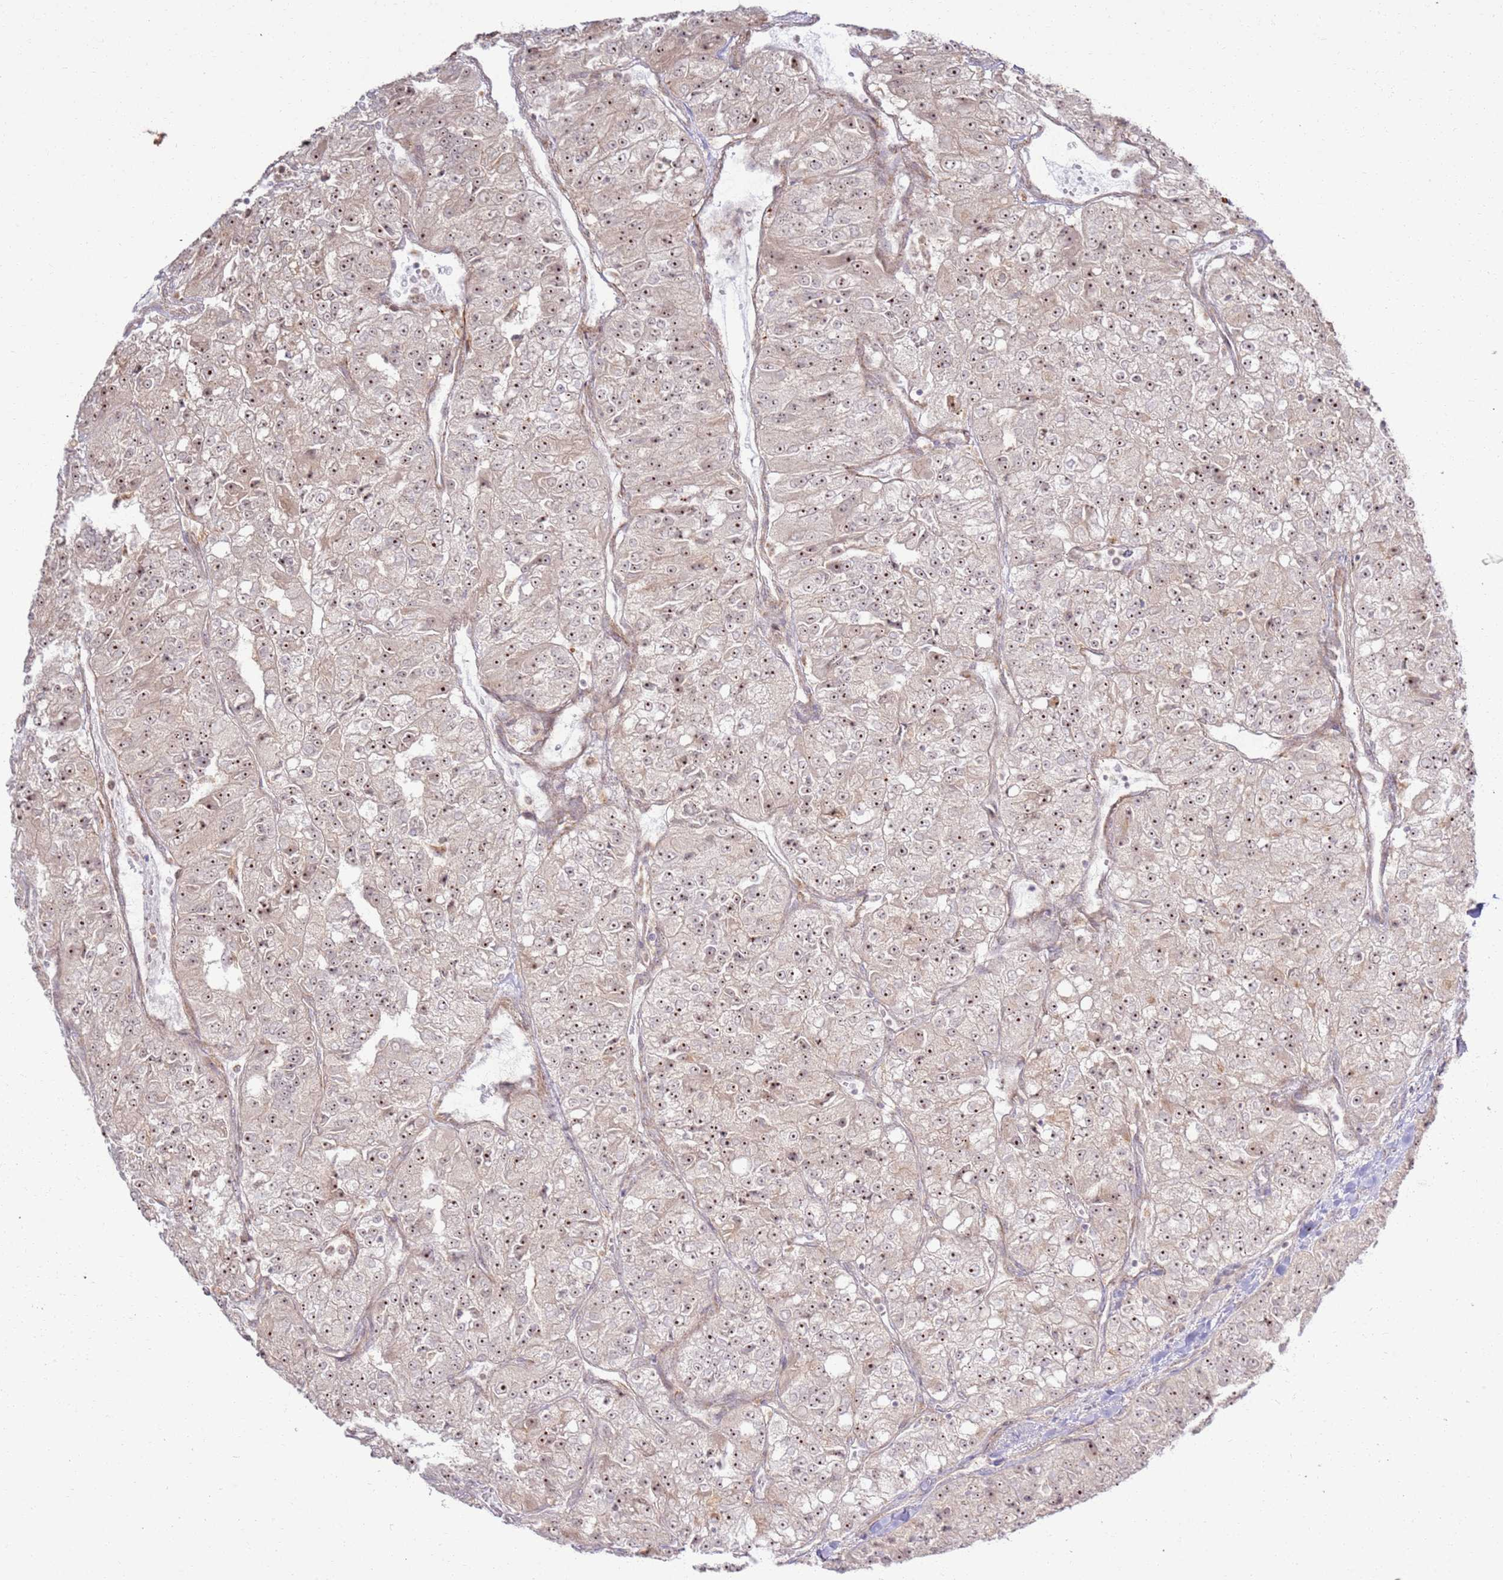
{"staining": {"intensity": "moderate", "quantity": ">75%", "location": "nuclear"}, "tissue": "renal cancer", "cell_type": "Tumor cells", "image_type": "cancer", "snomed": [{"axis": "morphology", "description": "Adenocarcinoma, NOS"}, {"axis": "topography", "description": "Kidney"}], "caption": "This histopathology image shows immunohistochemistry staining of renal adenocarcinoma, with medium moderate nuclear expression in approximately >75% of tumor cells.", "gene": "CNPY1", "patient": {"sex": "female", "age": 63}}